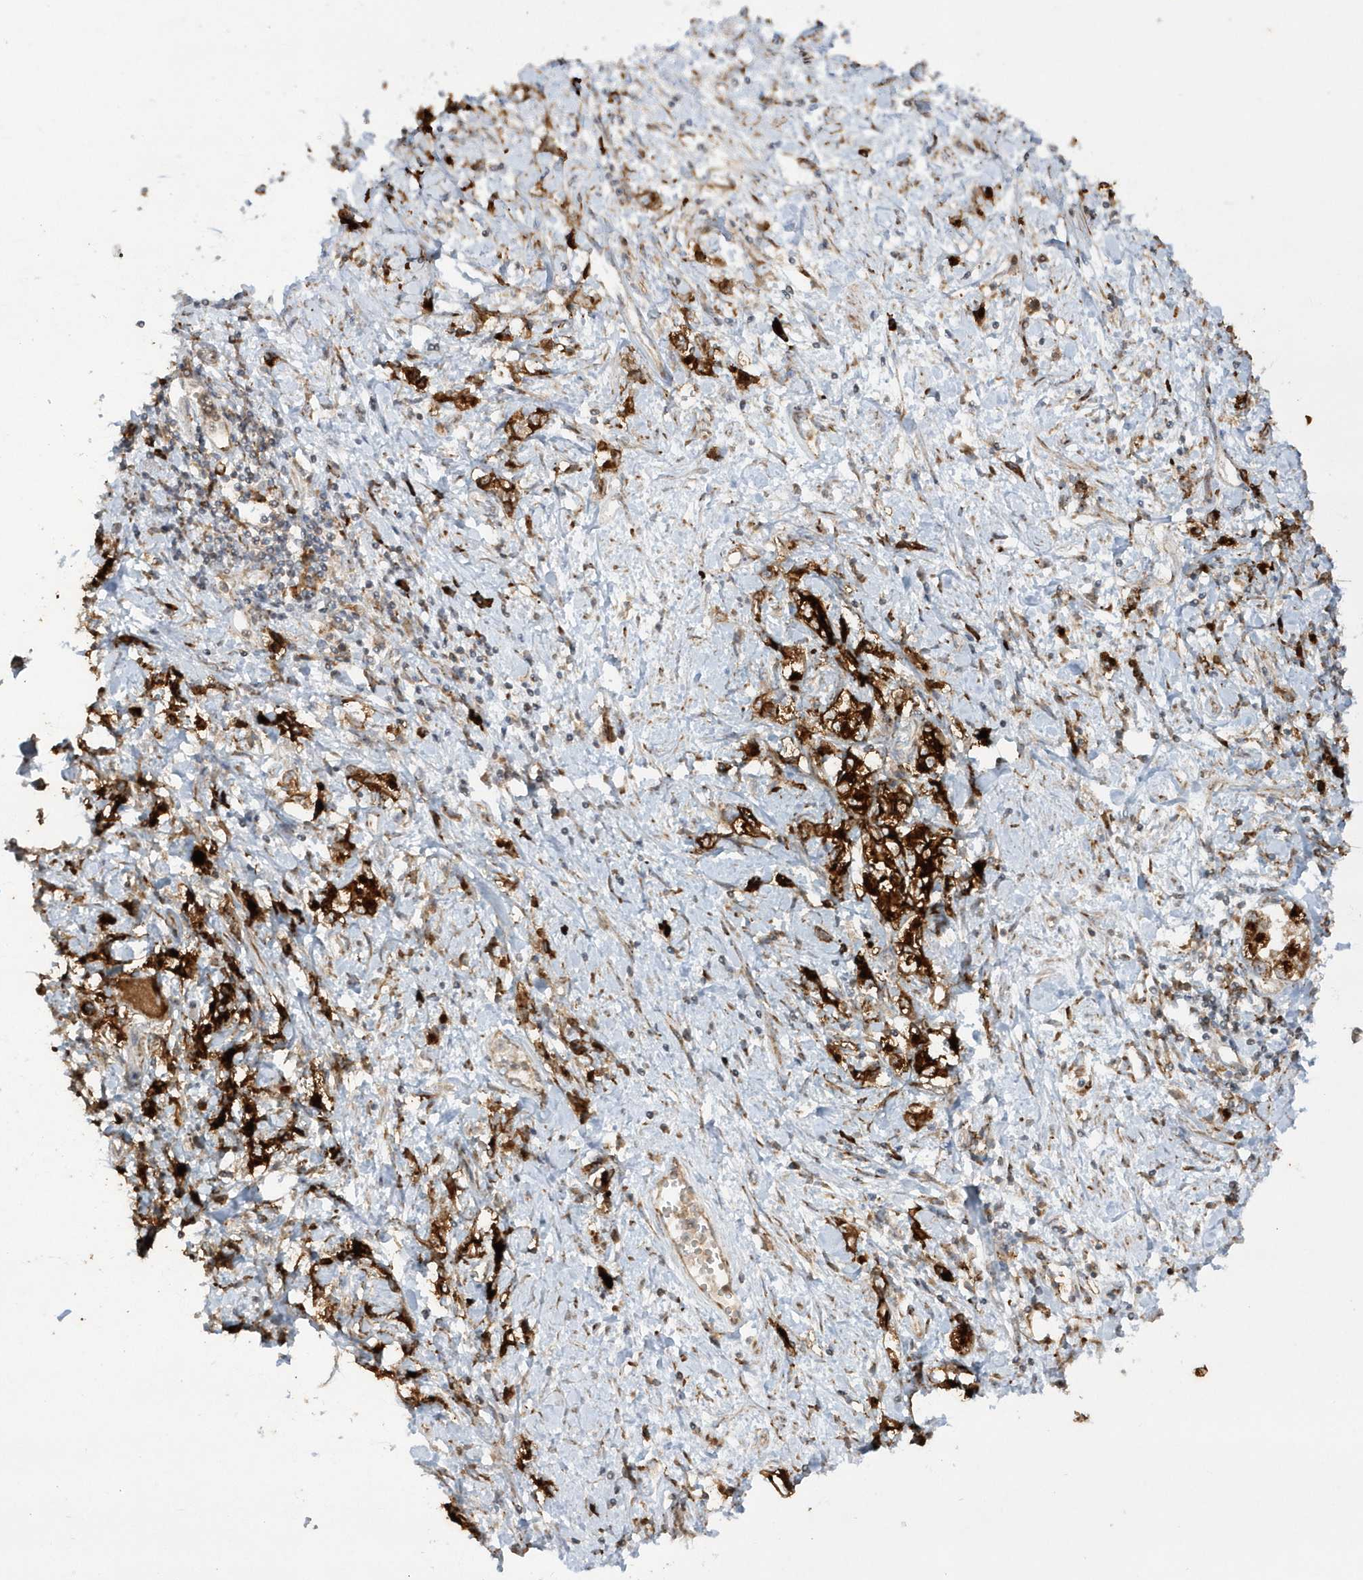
{"staining": {"intensity": "strong", "quantity": ">75%", "location": "cytoplasmic/membranous"}, "tissue": "stomach cancer", "cell_type": "Tumor cells", "image_type": "cancer", "snomed": [{"axis": "morphology", "description": "Adenocarcinoma, NOS"}, {"axis": "topography", "description": "Stomach"}], "caption": "Human adenocarcinoma (stomach) stained with a brown dye shows strong cytoplasmic/membranous positive positivity in about >75% of tumor cells.", "gene": "SH3BP2", "patient": {"sex": "female", "age": 76}}